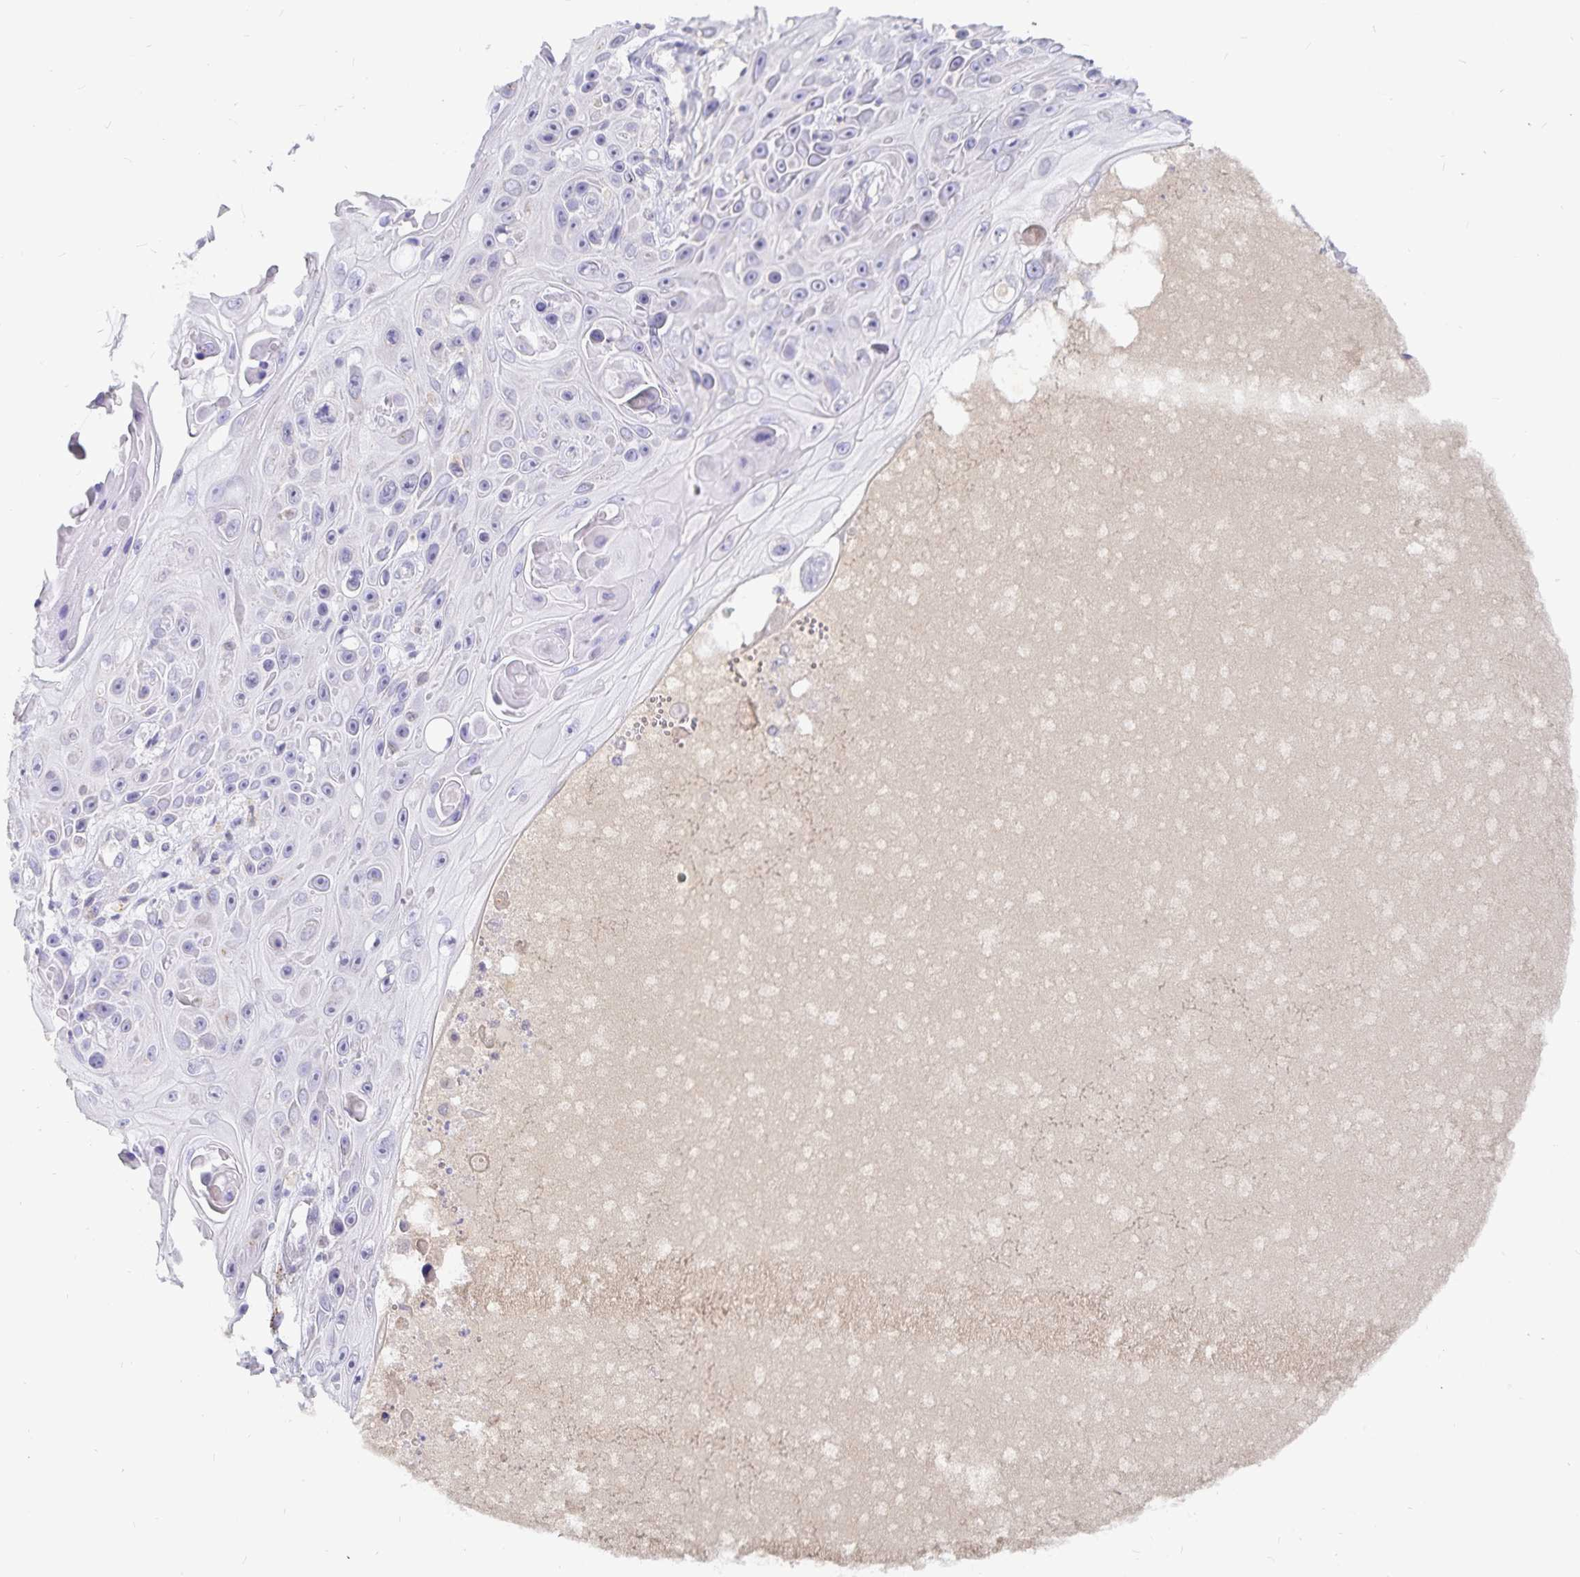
{"staining": {"intensity": "negative", "quantity": "none", "location": "none"}, "tissue": "skin cancer", "cell_type": "Tumor cells", "image_type": "cancer", "snomed": [{"axis": "morphology", "description": "Squamous cell carcinoma, NOS"}, {"axis": "topography", "description": "Skin"}], "caption": "DAB immunohistochemical staining of squamous cell carcinoma (skin) demonstrates no significant staining in tumor cells. (Brightfield microscopy of DAB immunohistochemistry (IHC) at high magnification).", "gene": "PKHD1", "patient": {"sex": "male", "age": 82}}